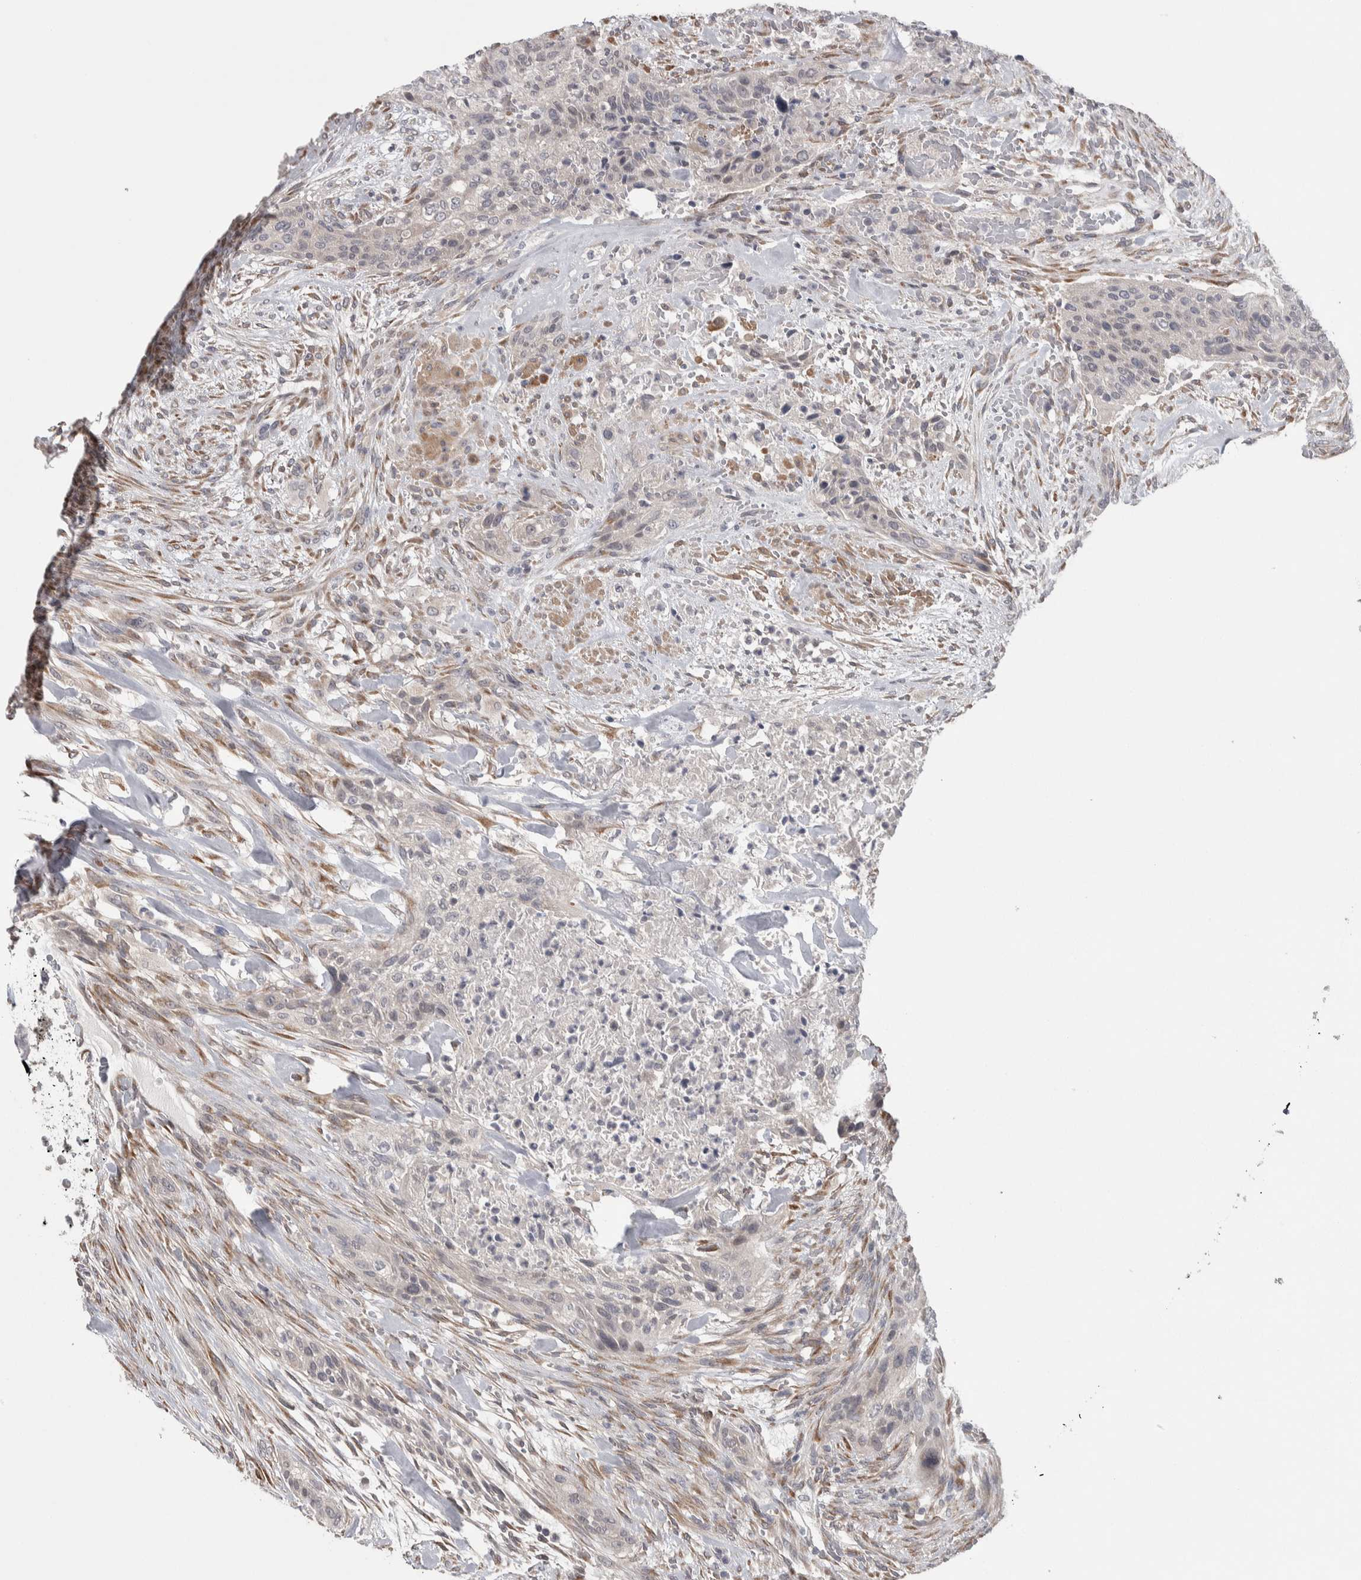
{"staining": {"intensity": "negative", "quantity": "none", "location": "none"}, "tissue": "urothelial cancer", "cell_type": "Tumor cells", "image_type": "cancer", "snomed": [{"axis": "morphology", "description": "Urothelial carcinoma, High grade"}, {"axis": "topography", "description": "Urinary bladder"}], "caption": "Tumor cells are negative for protein expression in human urothelial carcinoma (high-grade).", "gene": "CUL2", "patient": {"sex": "male", "age": 35}}